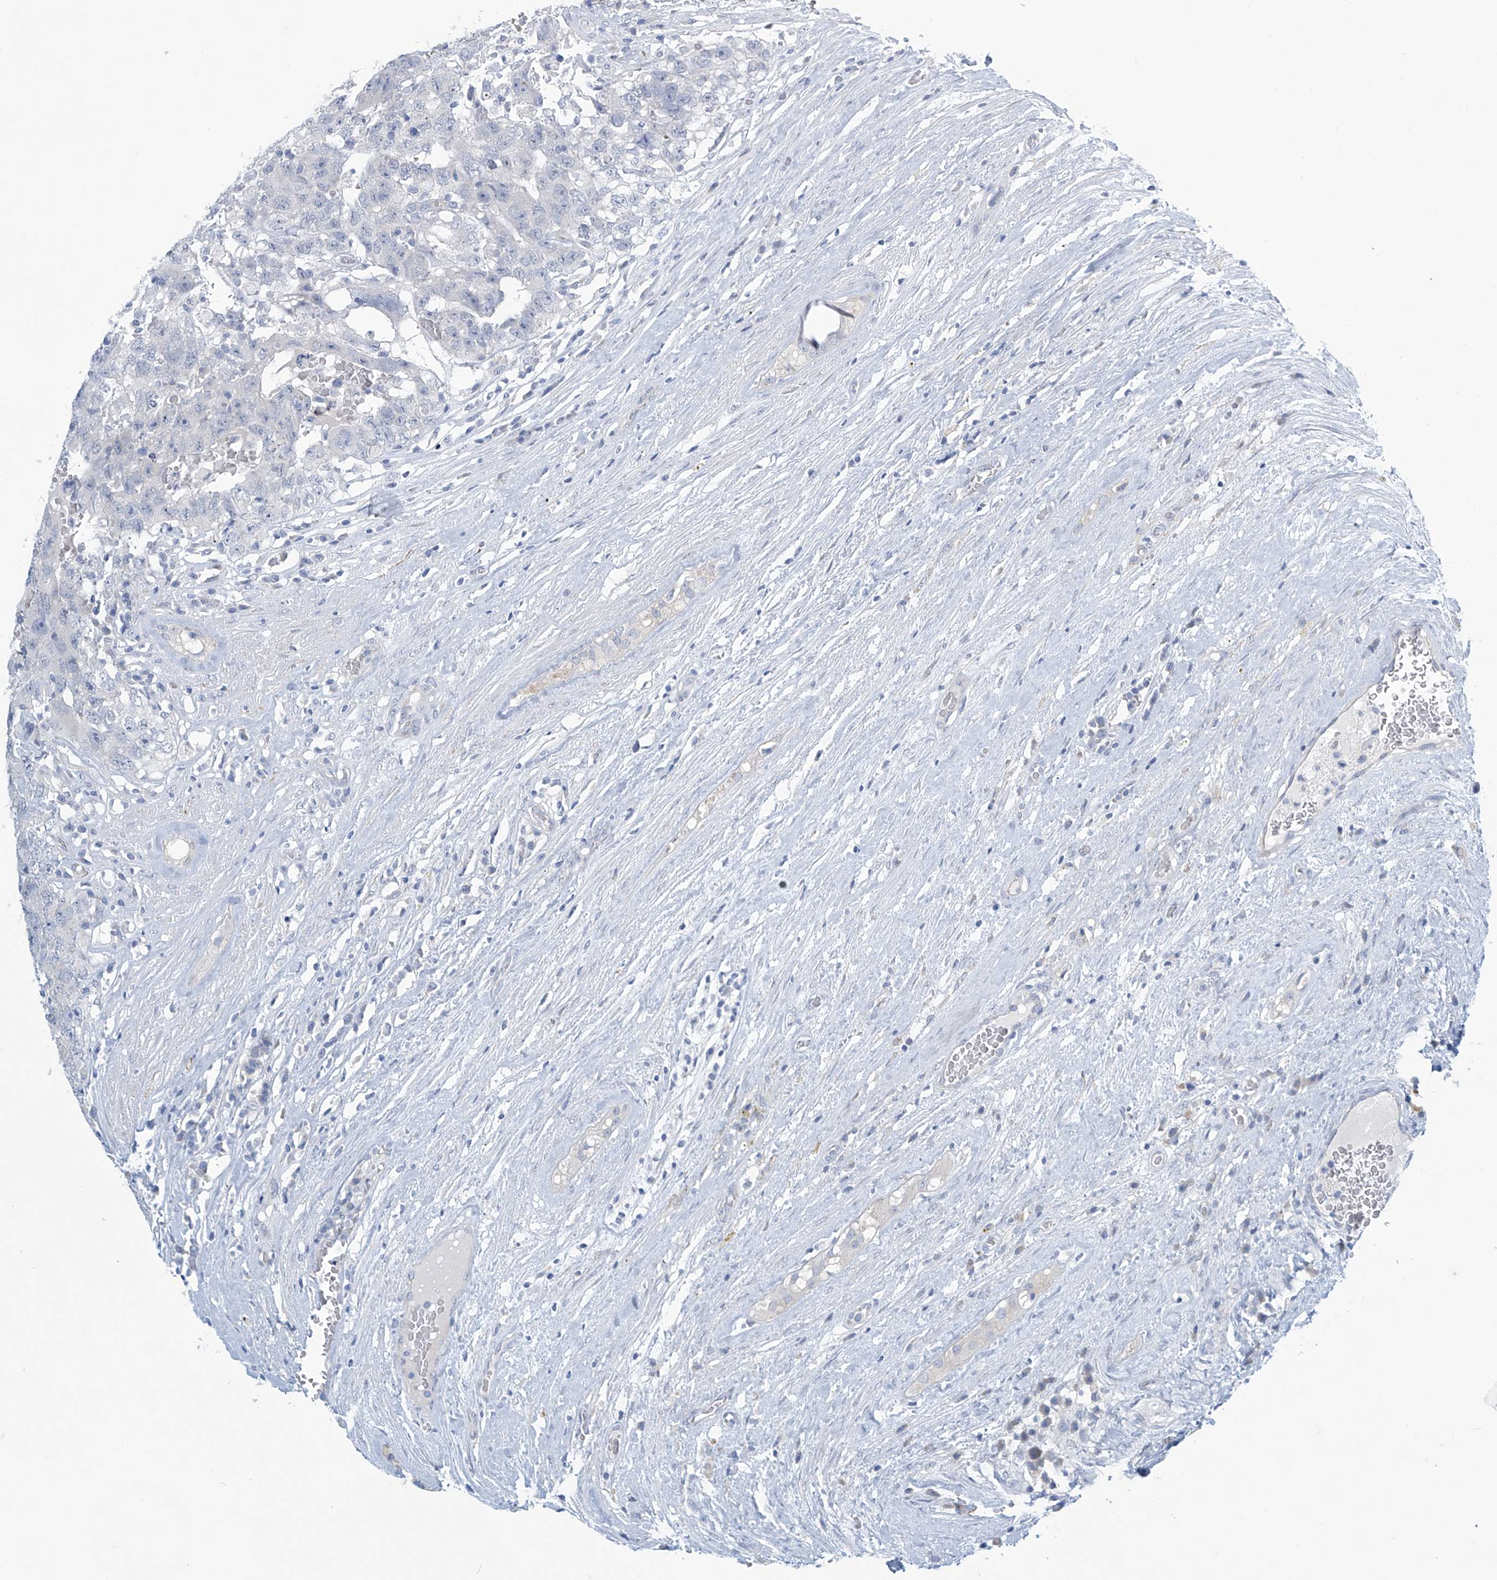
{"staining": {"intensity": "negative", "quantity": "none", "location": "none"}, "tissue": "testis cancer", "cell_type": "Tumor cells", "image_type": "cancer", "snomed": [{"axis": "morphology", "description": "Carcinoma, Embryonal, NOS"}, {"axis": "topography", "description": "Testis"}], "caption": "High magnification brightfield microscopy of testis cancer stained with DAB (brown) and counterstained with hematoxylin (blue): tumor cells show no significant expression. Brightfield microscopy of IHC stained with DAB (brown) and hematoxylin (blue), captured at high magnification.", "gene": "SLC35A5", "patient": {"sex": "male", "age": 26}}